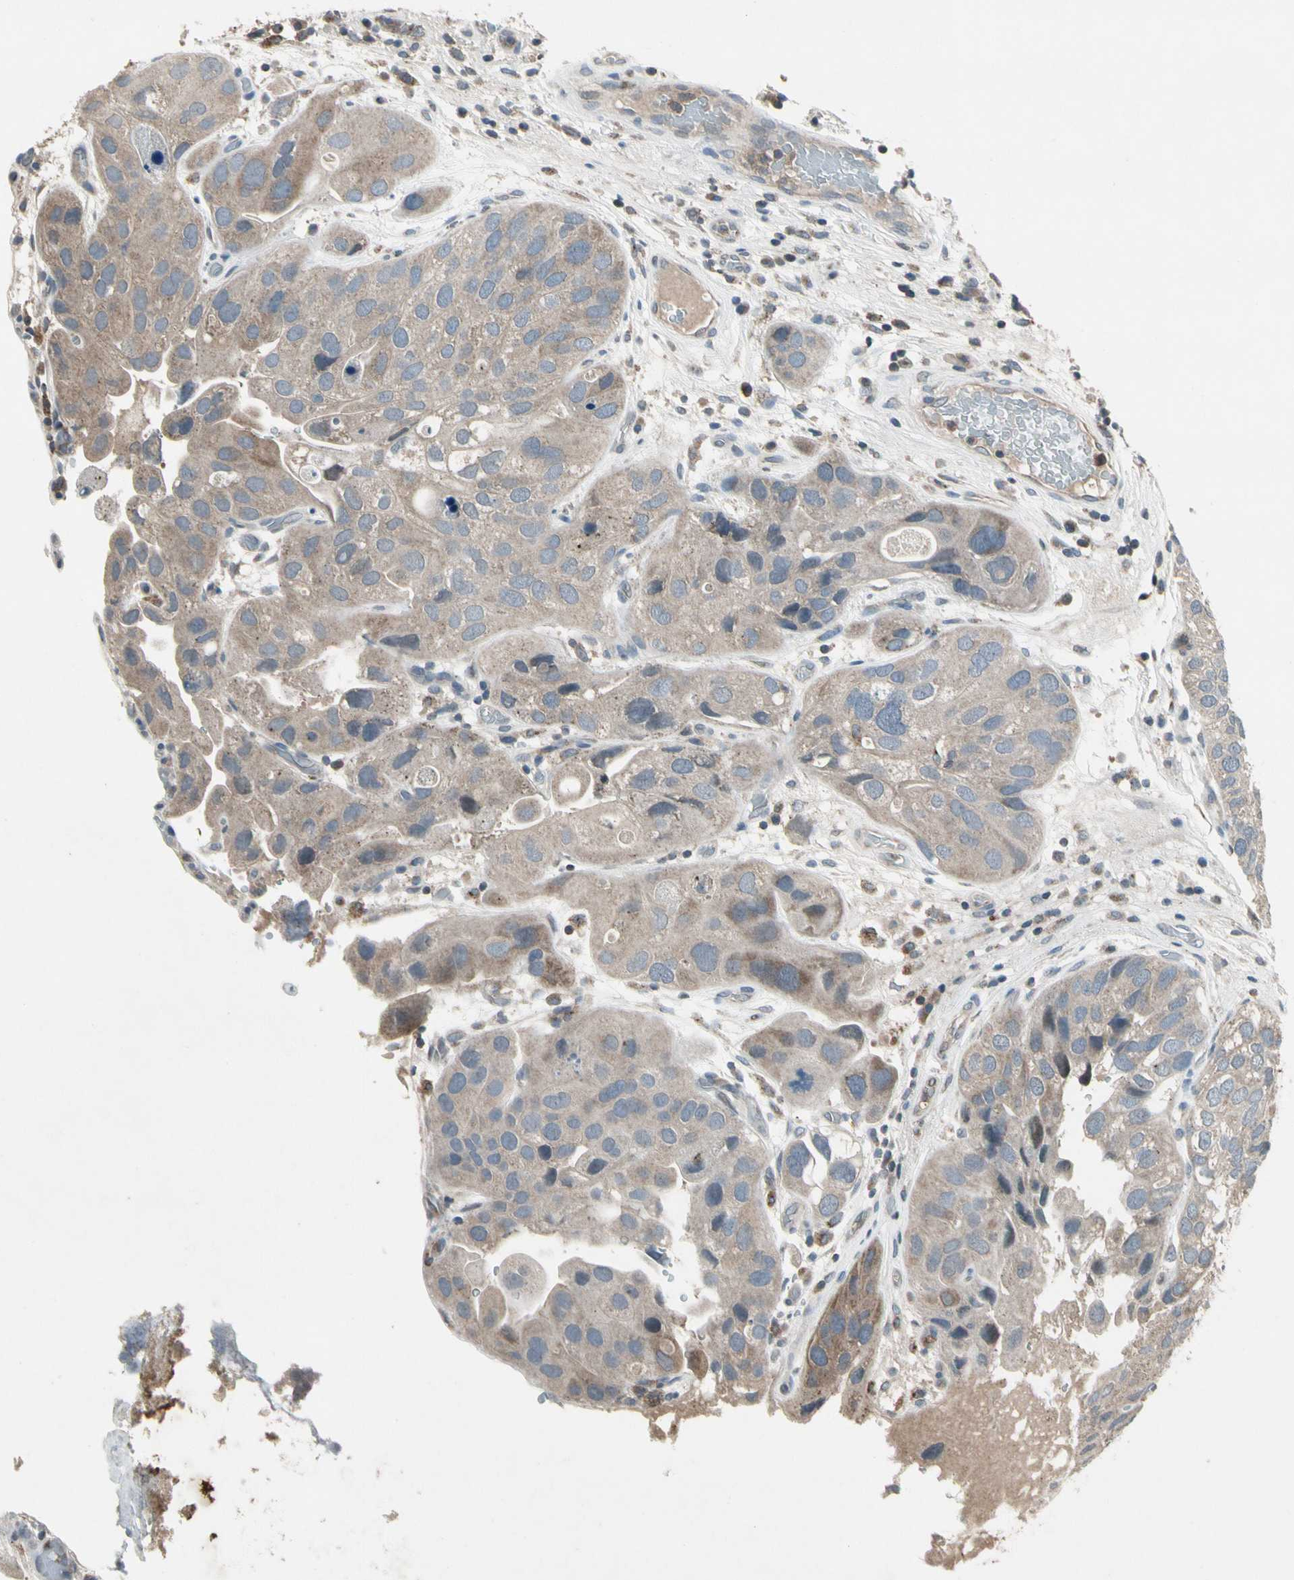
{"staining": {"intensity": "weak", "quantity": ">75%", "location": "cytoplasmic/membranous"}, "tissue": "urothelial cancer", "cell_type": "Tumor cells", "image_type": "cancer", "snomed": [{"axis": "morphology", "description": "Urothelial carcinoma, High grade"}, {"axis": "topography", "description": "Urinary bladder"}], "caption": "High-power microscopy captured an IHC histopathology image of urothelial carcinoma (high-grade), revealing weak cytoplasmic/membranous staining in approximately >75% of tumor cells.", "gene": "NMI", "patient": {"sex": "female", "age": 64}}